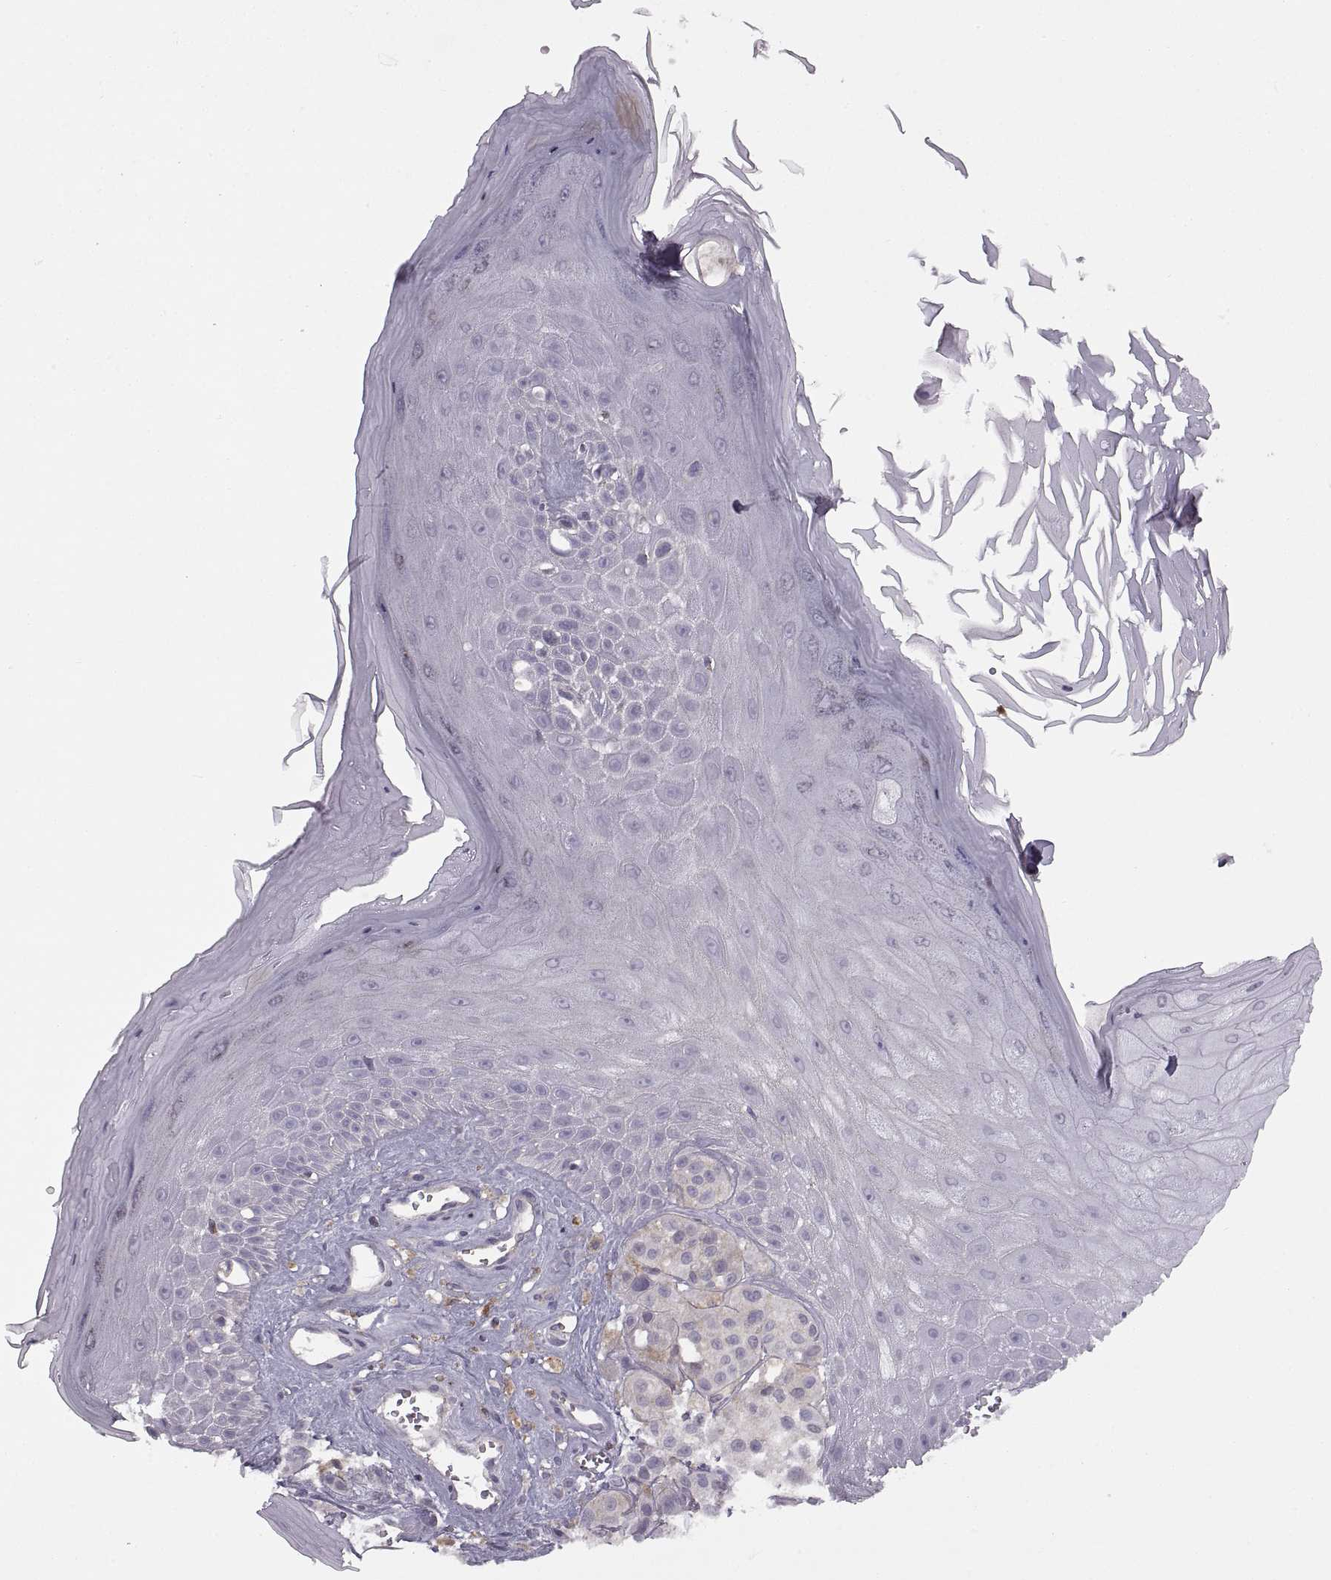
{"staining": {"intensity": "negative", "quantity": "none", "location": "none"}, "tissue": "melanoma", "cell_type": "Tumor cells", "image_type": "cancer", "snomed": [{"axis": "morphology", "description": "Malignant melanoma, NOS"}, {"axis": "topography", "description": "Skin"}], "caption": "A micrograph of melanoma stained for a protein displays no brown staining in tumor cells.", "gene": "RALB", "patient": {"sex": "male", "age": 77}}